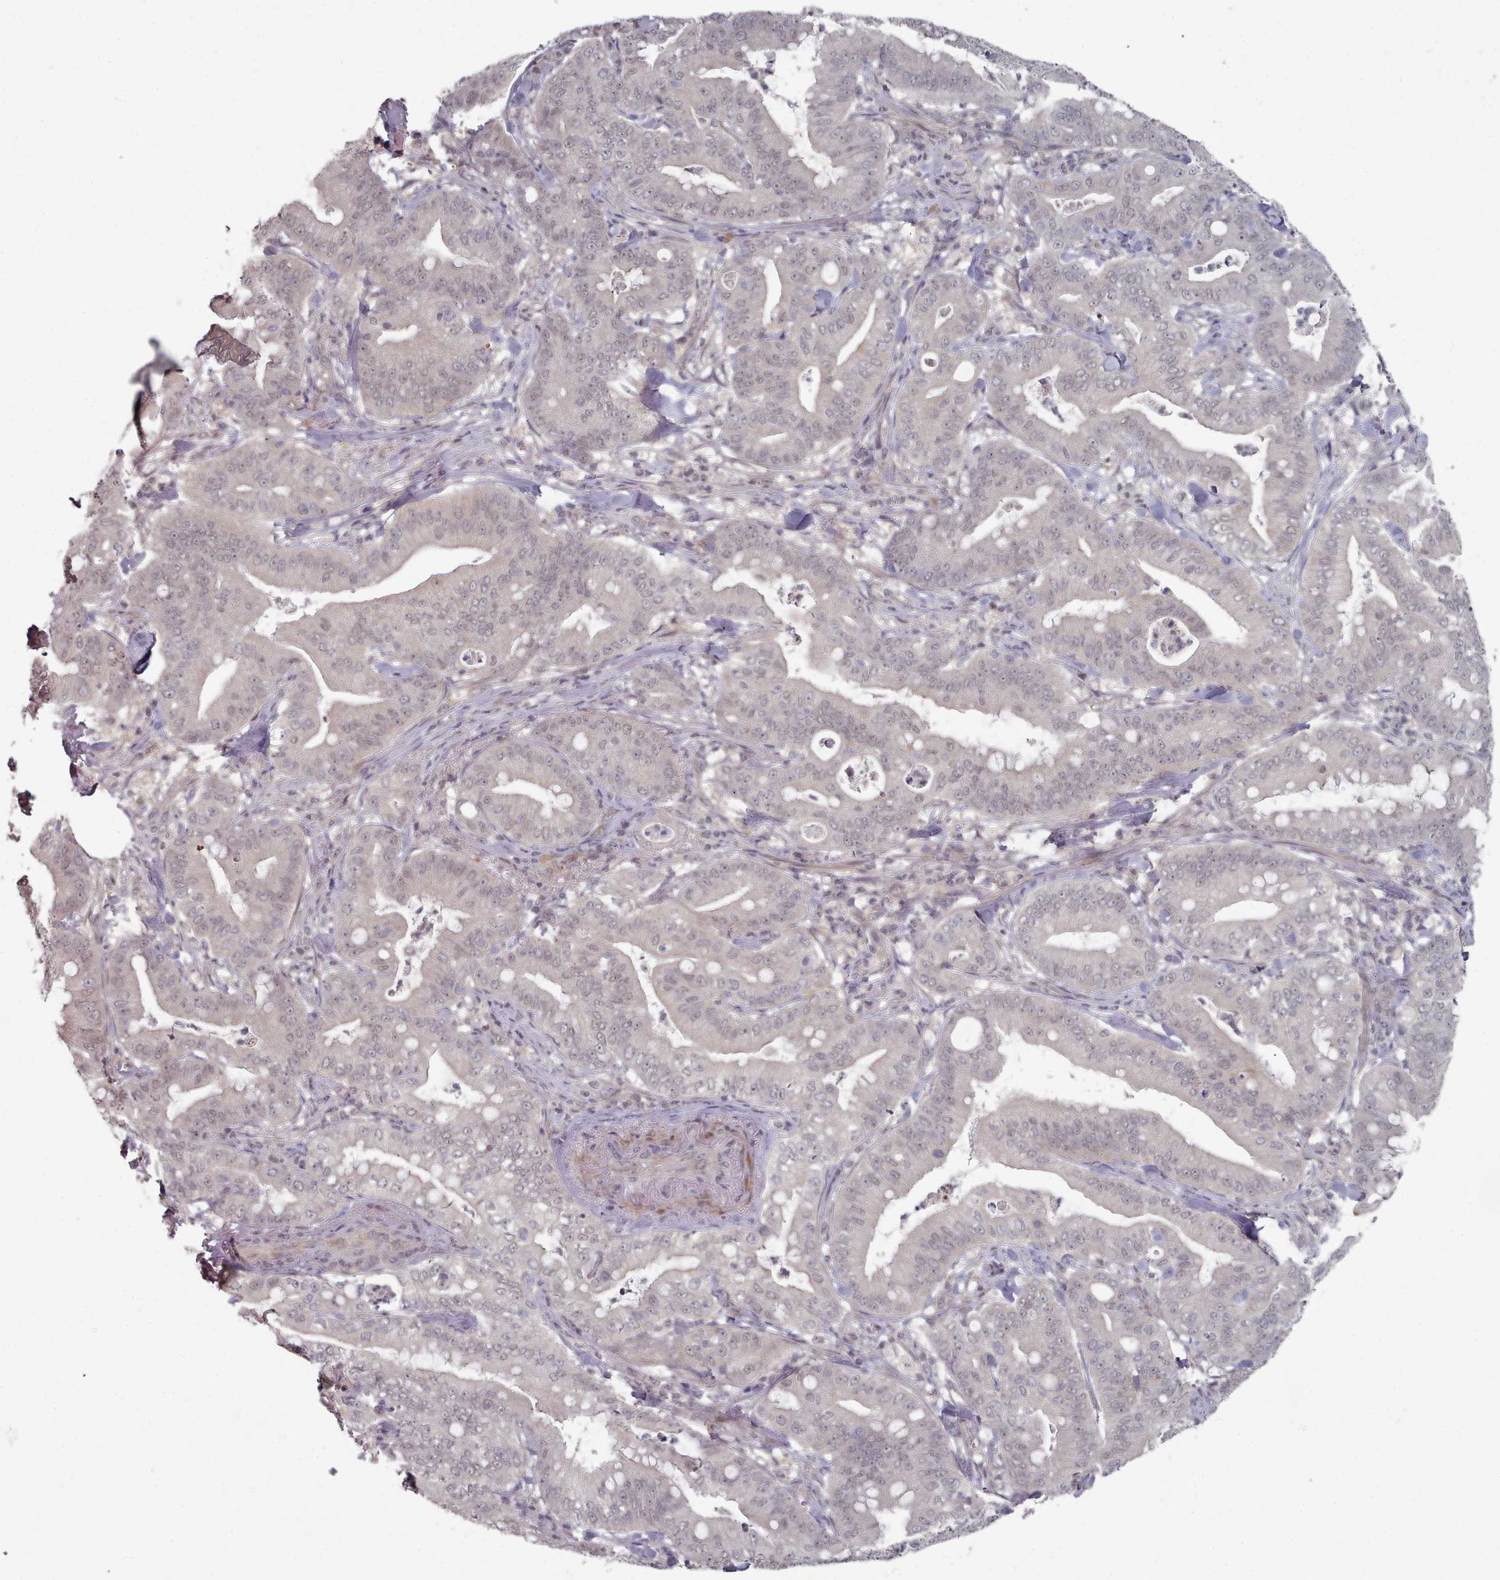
{"staining": {"intensity": "negative", "quantity": "none", "location": "none"}, "tissue": "pancreatic cancer", "cell_type": "Tumor cells", "image_type": "cancer", "snomed": [{"axis": "morphology", "description": "Adenocarcinoma, NOS"}, {"axis": "topography", "description": "Pancreas"}], "caption": "Pancreatic cancer was stained to show a protein in brown. There is no significant staining in tumor cells. The staining is performed using DAB brown chromogen with nuclei counter-stained in using hematoxylin.", "gene": "HYAL3", "patient": {"sex": "male", "age": 71}}